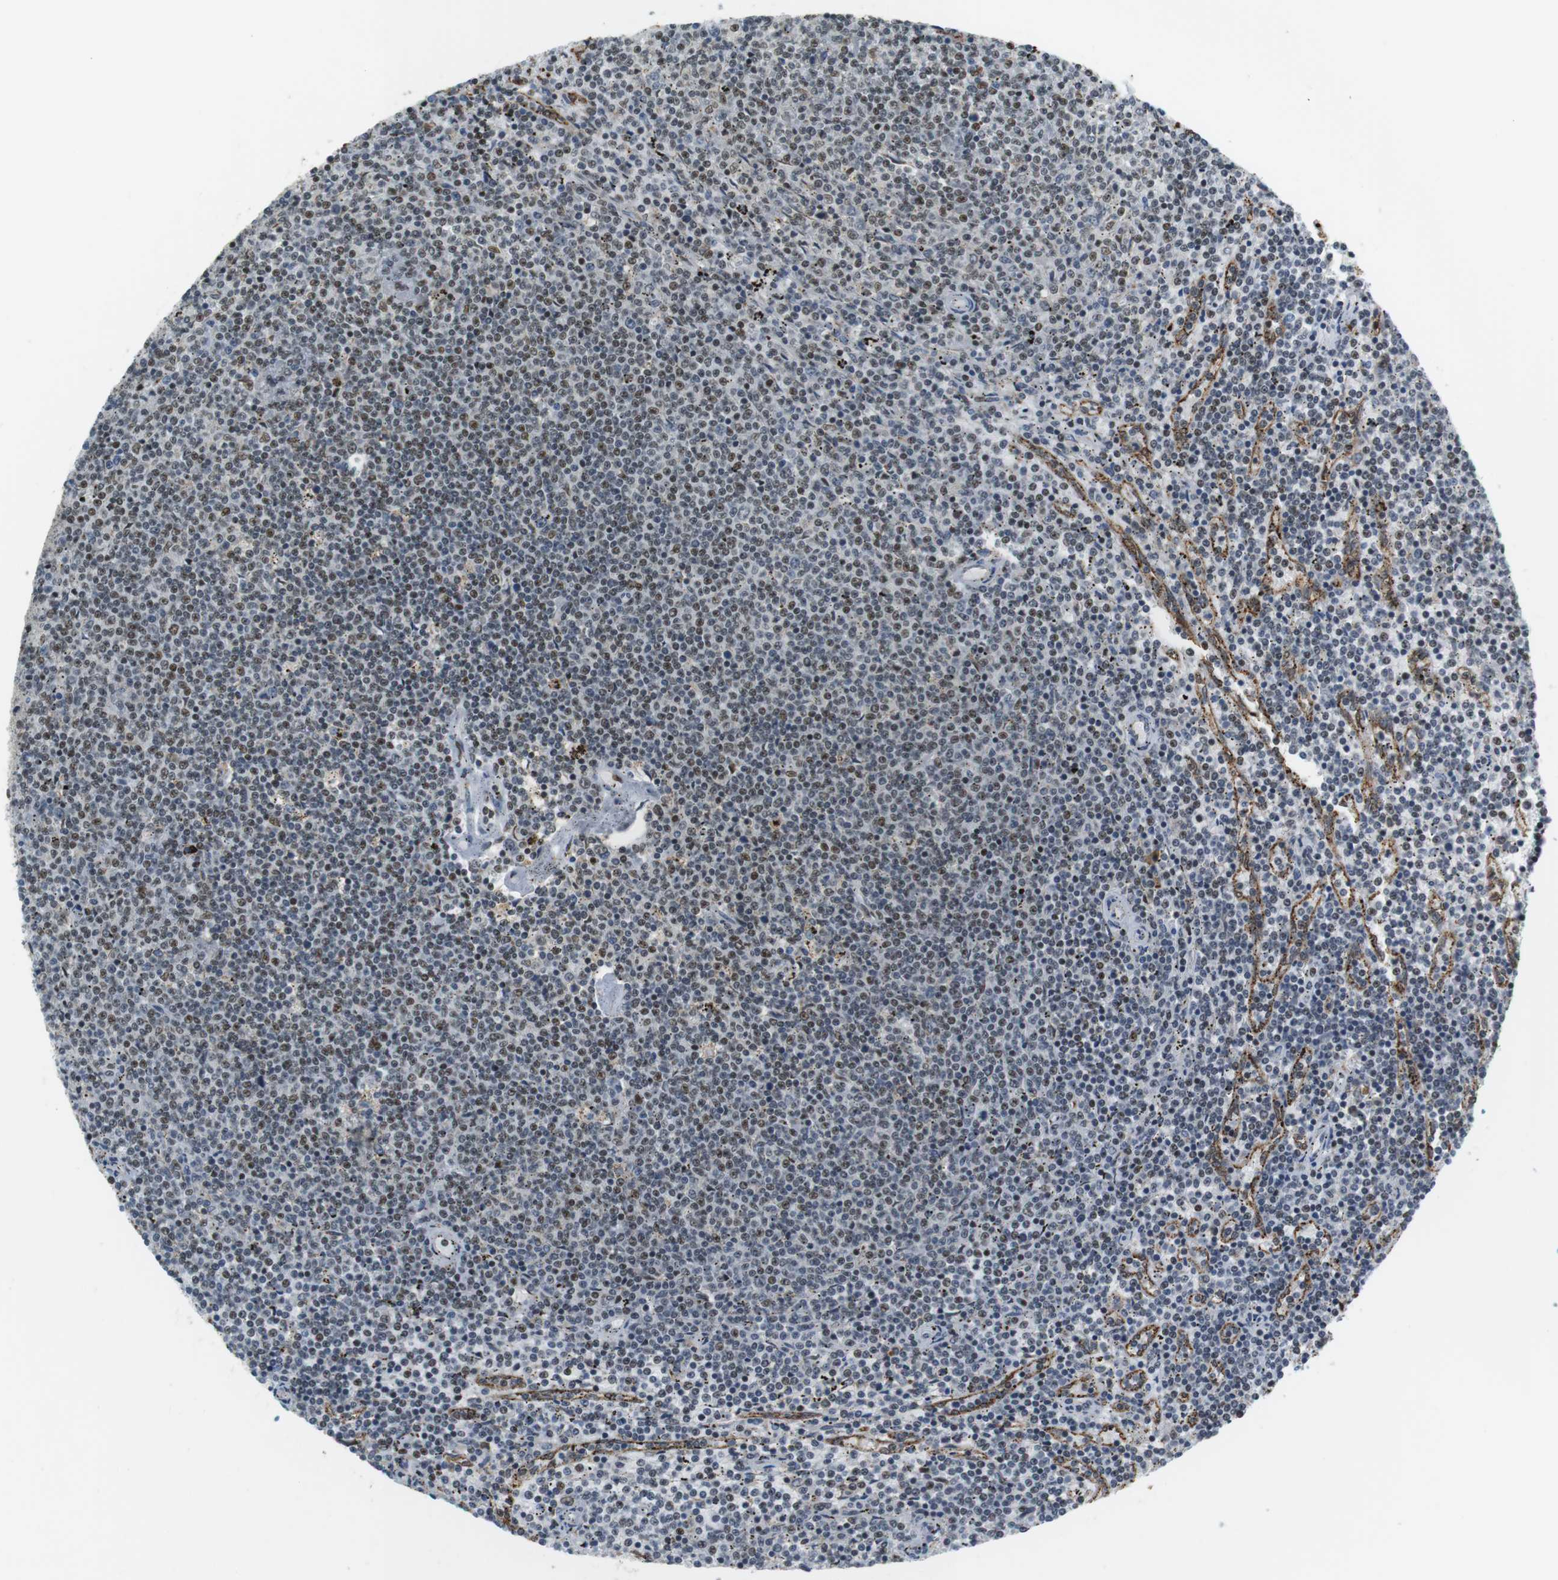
{"staining": {"intensity": "weak", "quantity": "25%-75%", "location": "nuclear"}, "tissue": "lymphoma", "cell_type": "Tumor cells", "image_type": "cancer", "snomed": [{"axis": "morphology", "description": "Malignant lymphoma, non-Hodgkin's type, Low grade"}, {"axis": "topography", "description": "Spleen"}], "caption": "A high-resolution histopathology image shows IHC staining of malignant lymphoma, non-Hodgkin's type (low-grade), which demonstrates weak nuclear positivity in about 25%-75% of tumor cells.", "gene": "RNF38", "patient": {"sex": "female", "age": 50}}